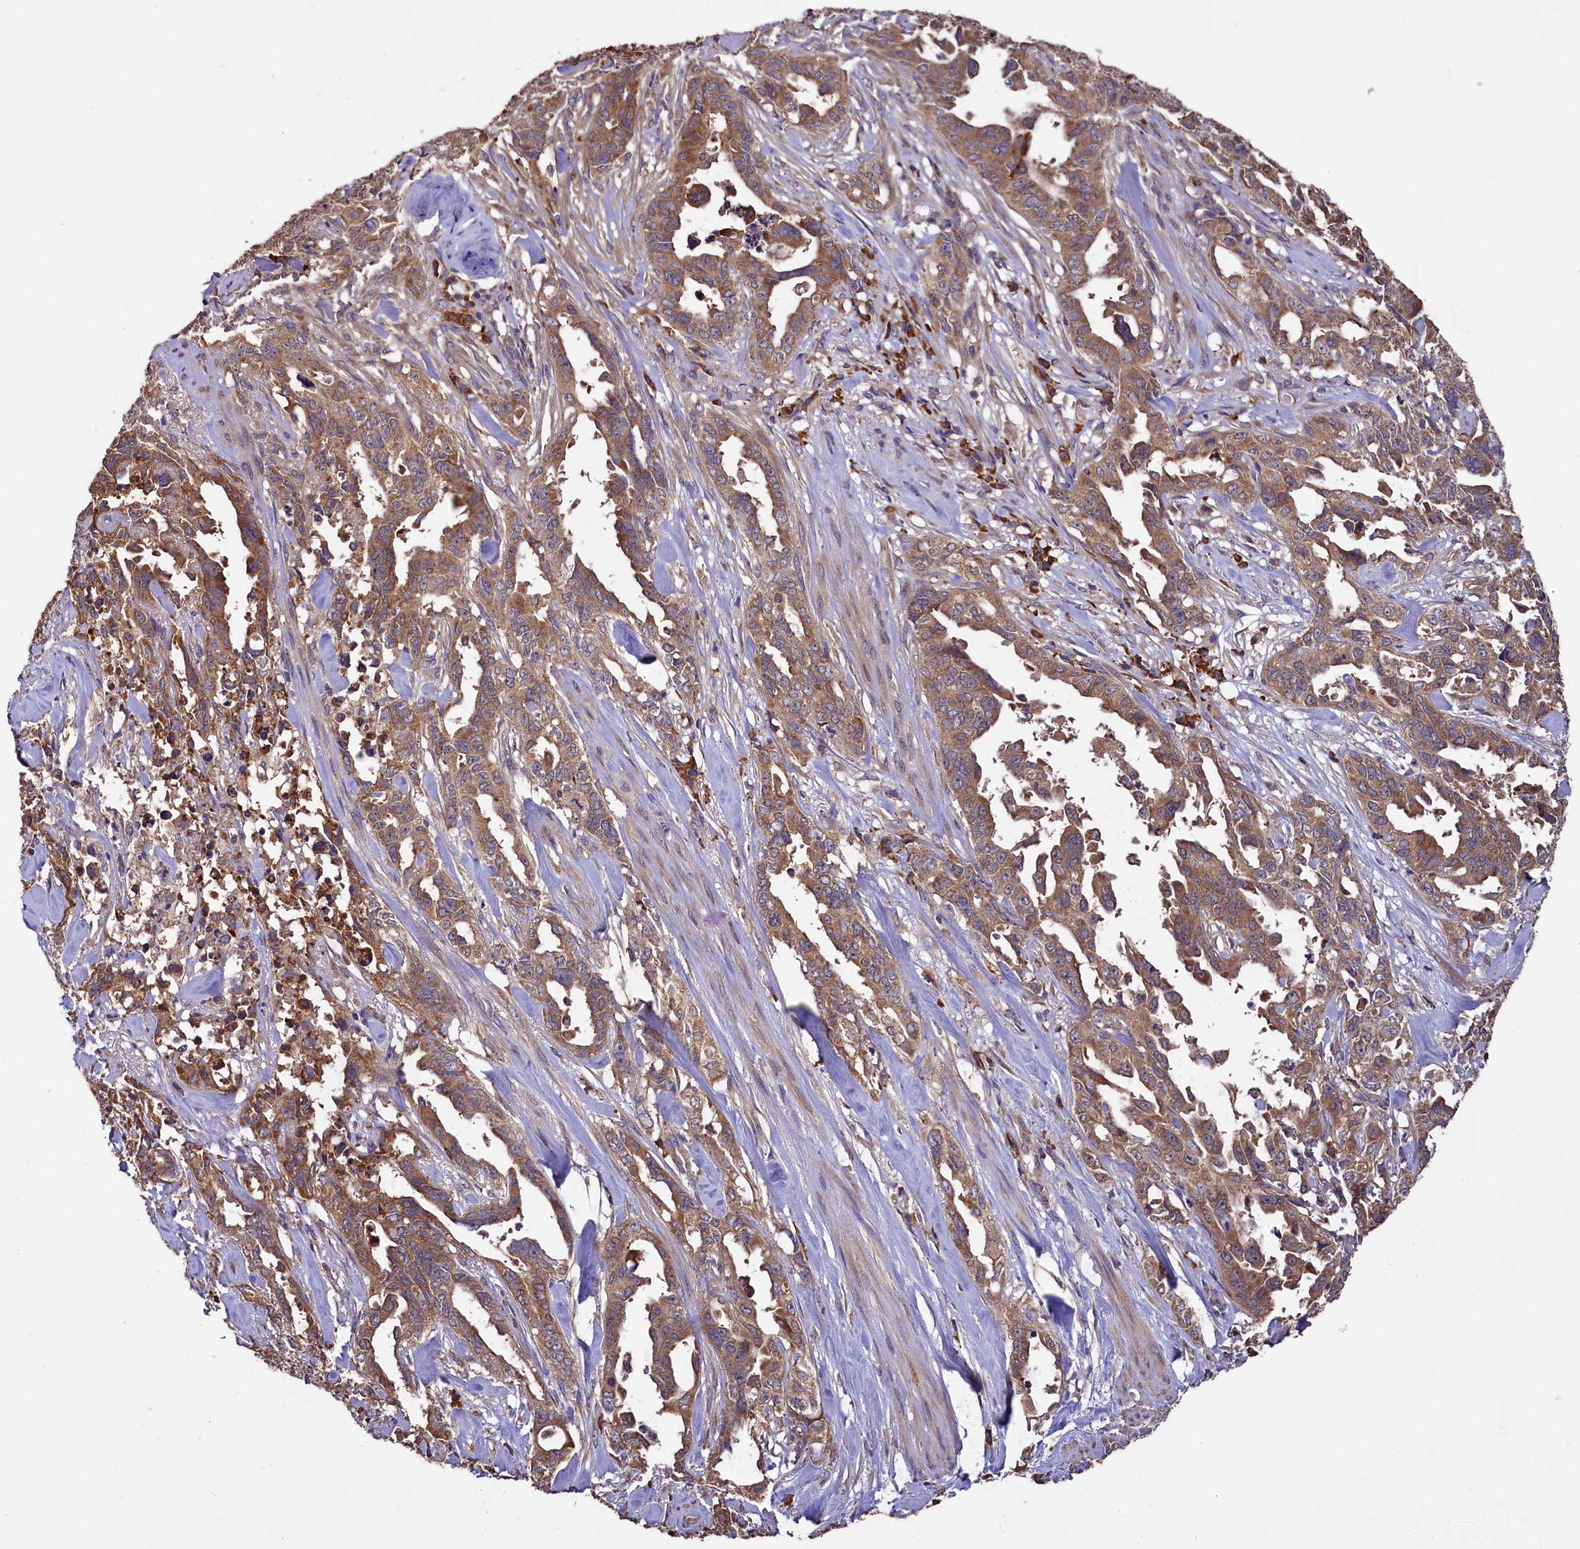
{"staining": {"intensity": "moderate", "quantity": ">75%", "location": "cytoplasmic/membranous"}, "tissue": "endometrial cancer", "cell_type": "Tumor cells", "image_type": "cancer", "snomed": [{"axis": "morphology", "description": "Adenocarcinoma, NOS"}, {"axis": "topography", "description": "Endometrium"}], "caption": "Immunohistochemistry photomicrograph of endometrial adenocarcinoma stained for a protein (brown), which displays medium levels of moderate cytoplasmic/membranous positivity in about >75% of tumor cells.", "gene": "ENKD1", "patient": {"sex": "female", "age": 65}}